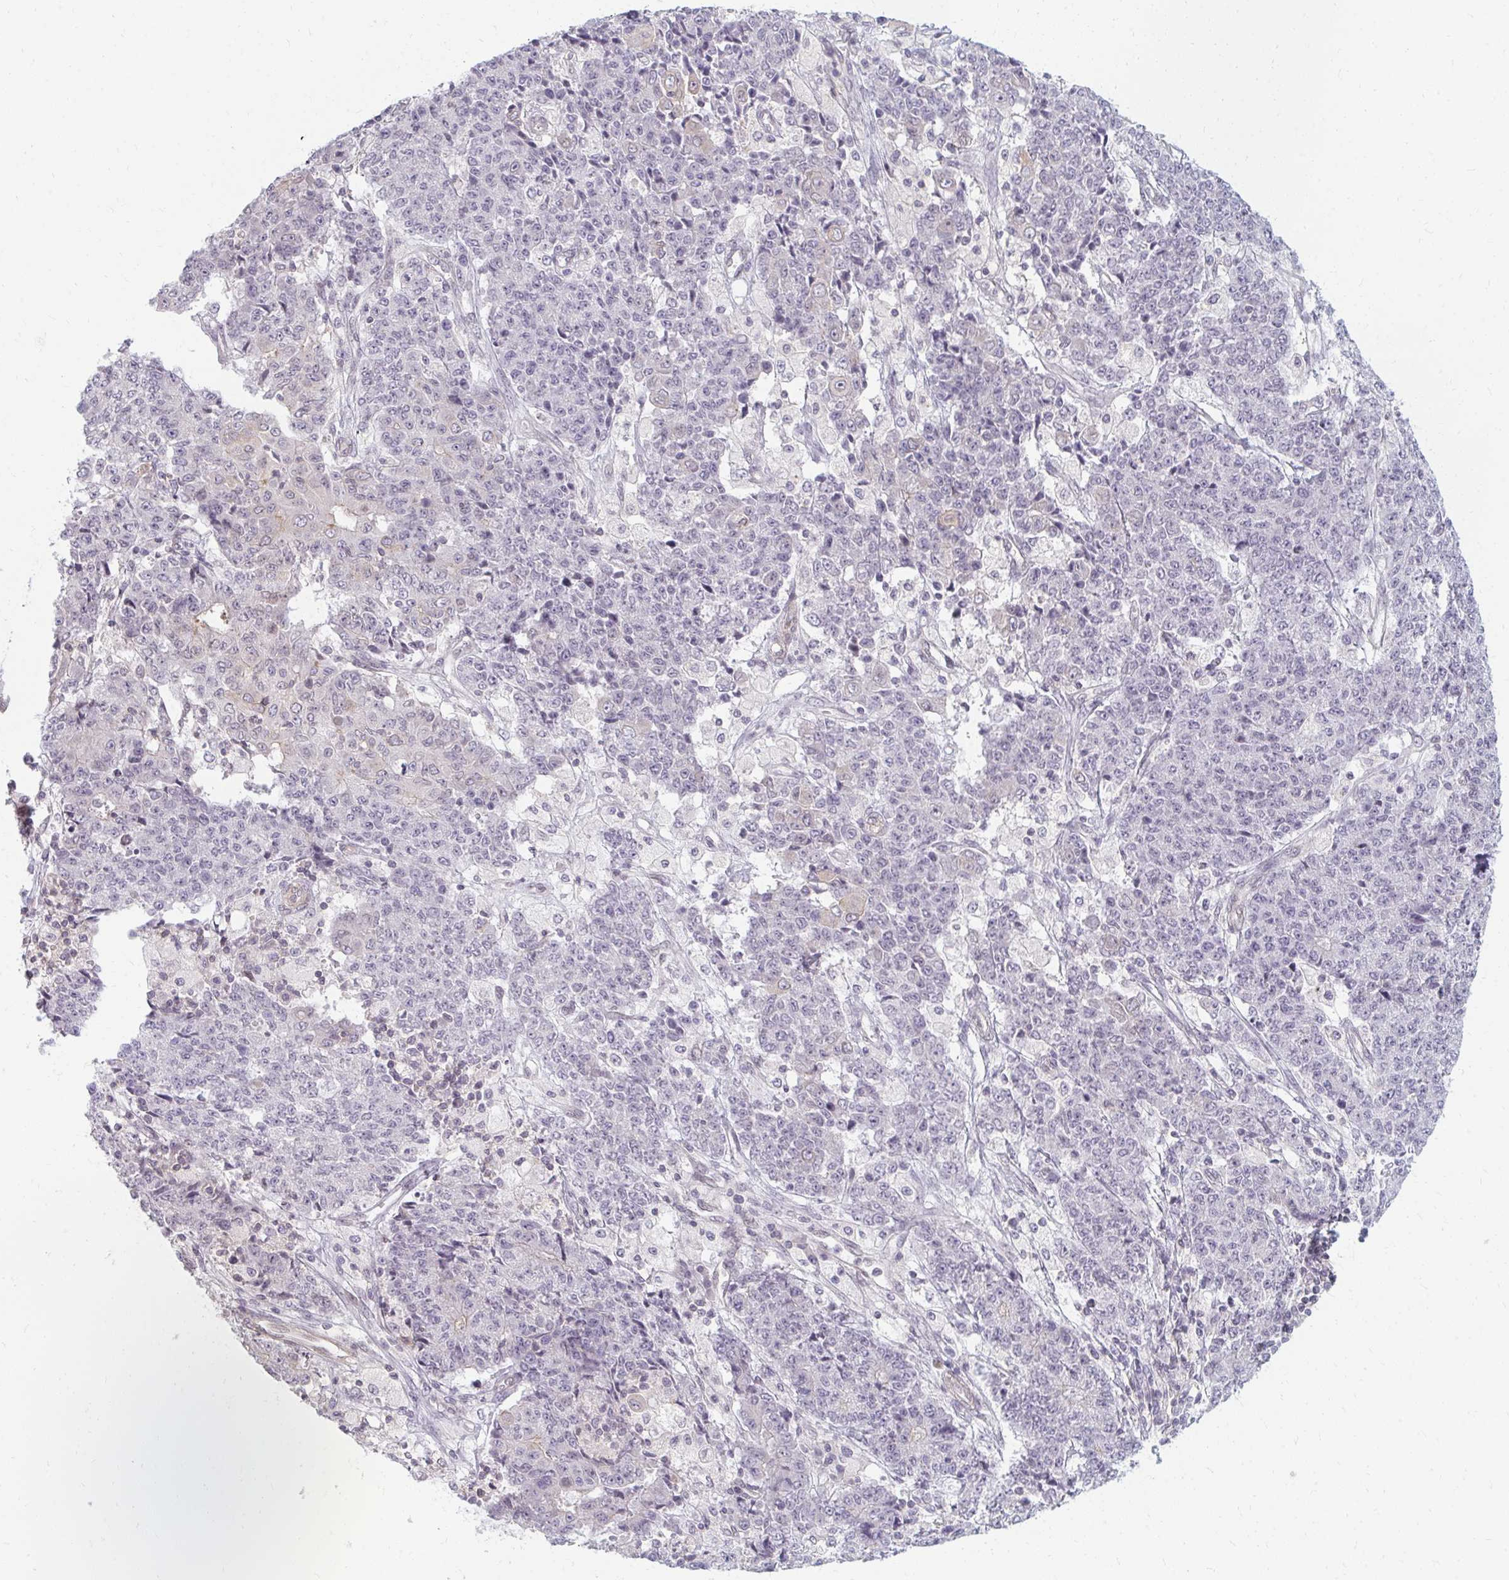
{"staining": {"intensity": "negative", "quantity": "none", "location": "none"}, "tissue": "ovarian cancer", "cell_type": "Tumor cells", "image_type": "cancer", "snomed": [{"axis": "morphology", "description": "Carcinoma, endometroid"}, {"axis": "topography", "description": "Ovary"}], "caption": "IHC of human ovarian endometroid carcinoma shows no staining in tumor cells.", "gene": "GPC5", "patient": {"sex": "female", "age": 42}}